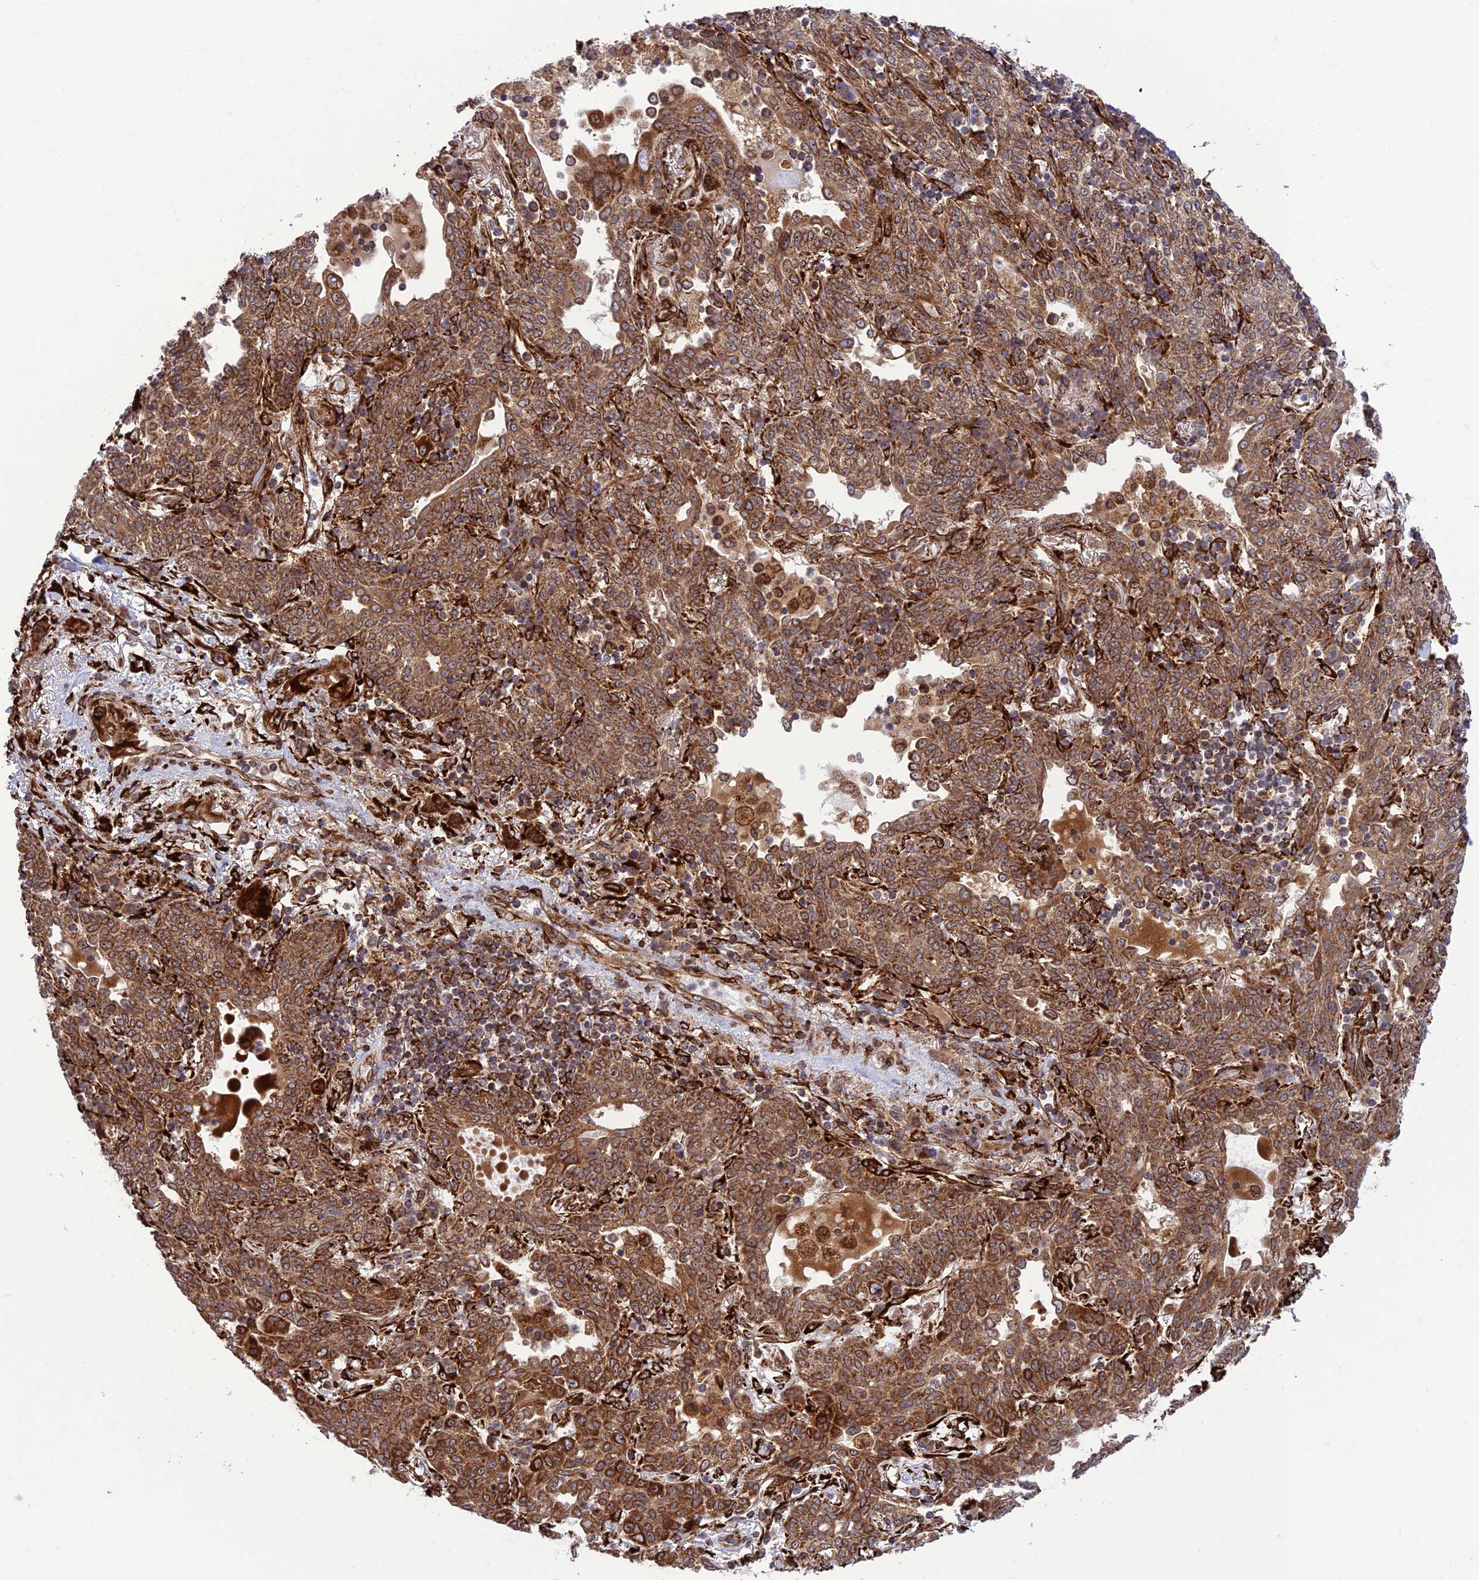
{"staining": {"intensity": "strong", "quantity": ">75%", "location": "cytoplasmic/membranous"}, "tissue": "lung cancer", "cell_type": "Tumor cells", "image_type": "cancer", "snomed": [{"axis": "morphology", "description": "Squamous cell carcinoma, NOS"}, {"axis": "topography", "description": "Lung"}], "caption": "Tumor cells exhibit strong cytoplasmic/membranous staining in about >75% of cells in squamous cell carcinoma (lung).", "gene": "CRTAP", "patient": {"sex": "female", "age": 70}}